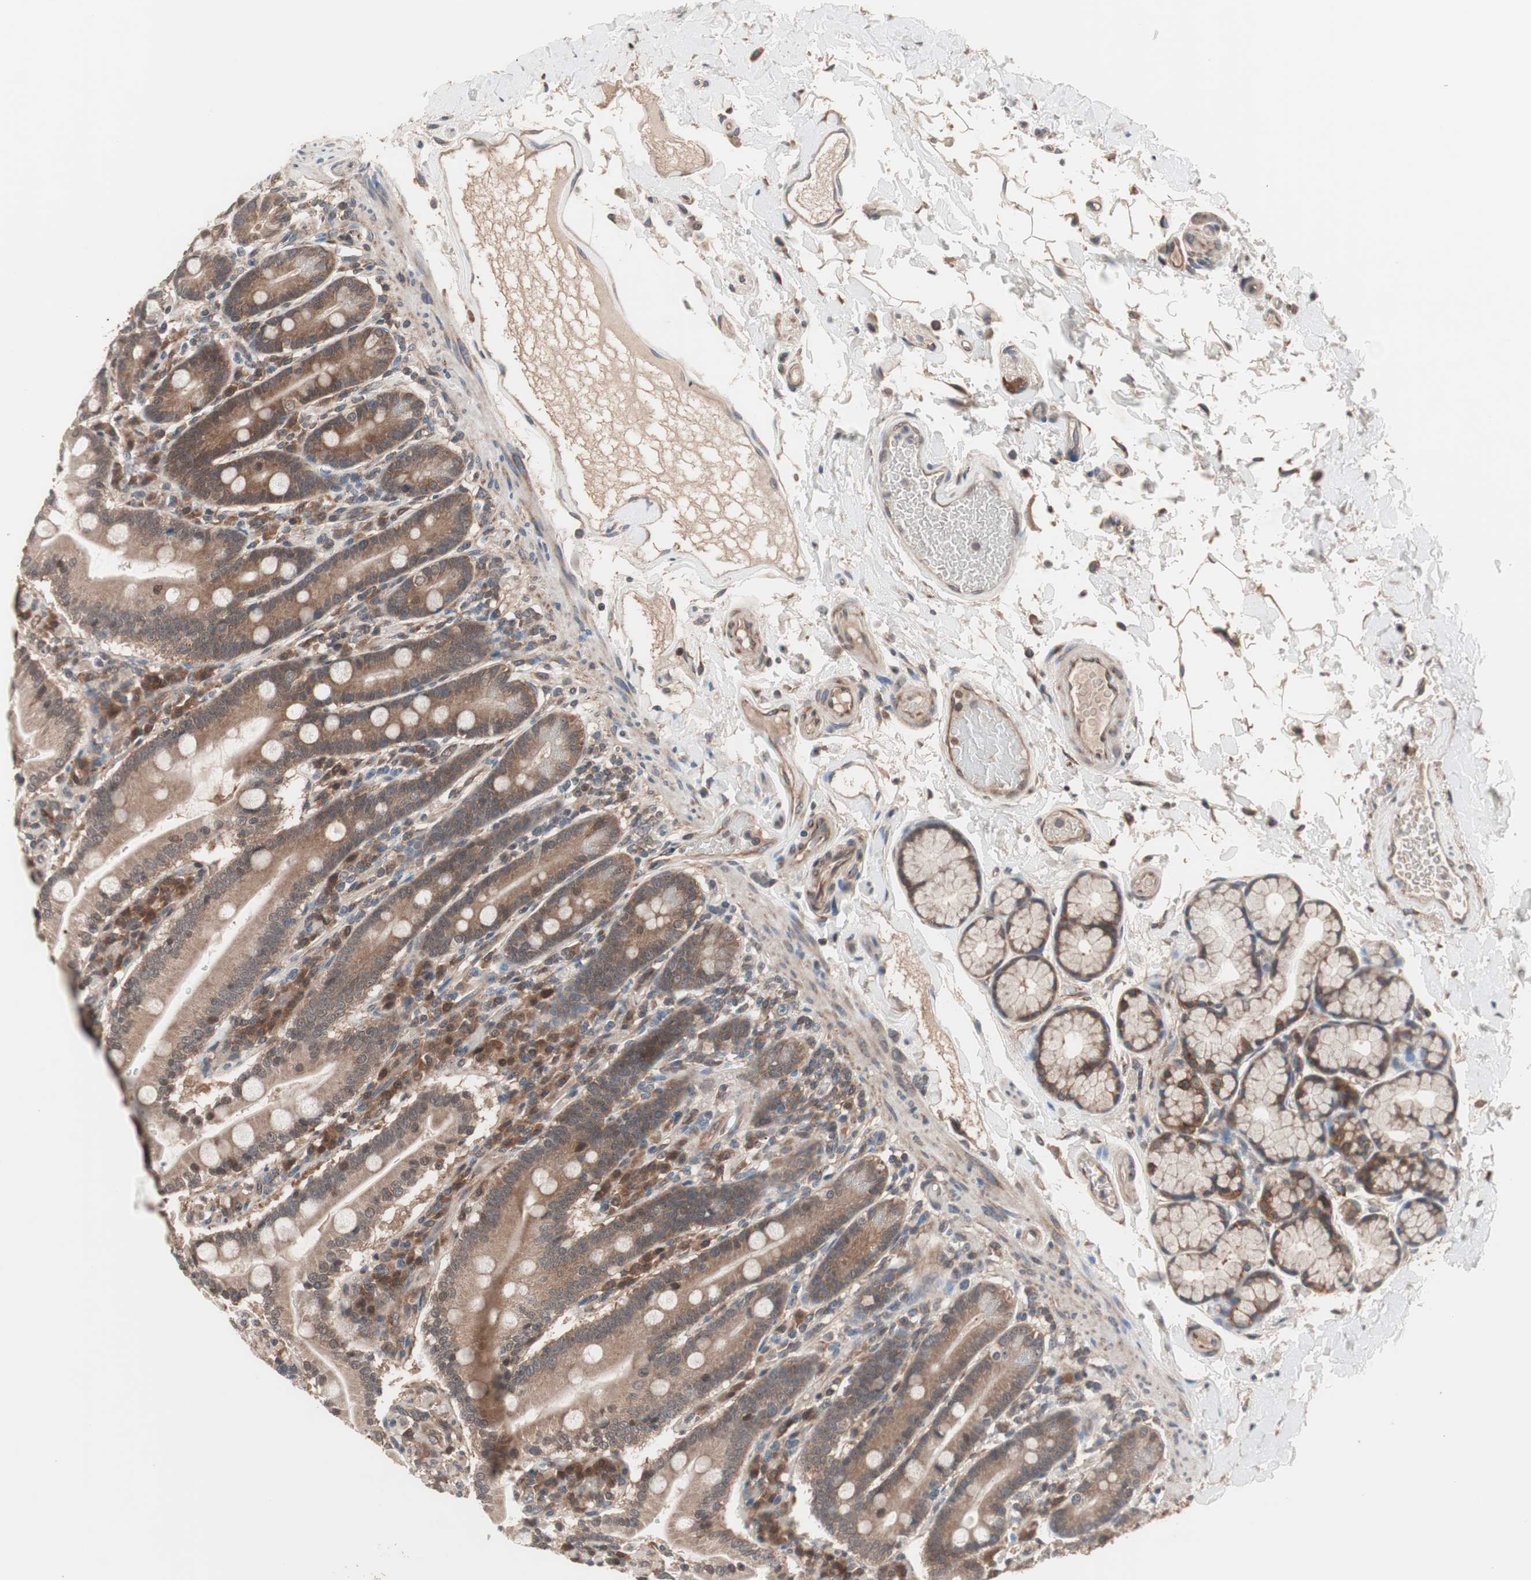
{"staining": {"intensity": "weak", "quantity": ">75%", "location": "cytoplasmic/membranous"}, "tissue": "duodenum", "cell_type": "Glandular cells", "image_type": "normal", "snomed": [{"axis": "morphology", "description": "Normal tissue, NOS"}, {"axis": "topography", "description": "Small intestine, NOS"}], "caption": "Protein staining shows weak cytoplasmic/membranous expression in about >75% of glandular cells in normal duodenum. (DAB = brown stain, brightfield microscopy at high magnification).", "gene": "IRS1", "patient": {"sex": "female", "age": 71}}